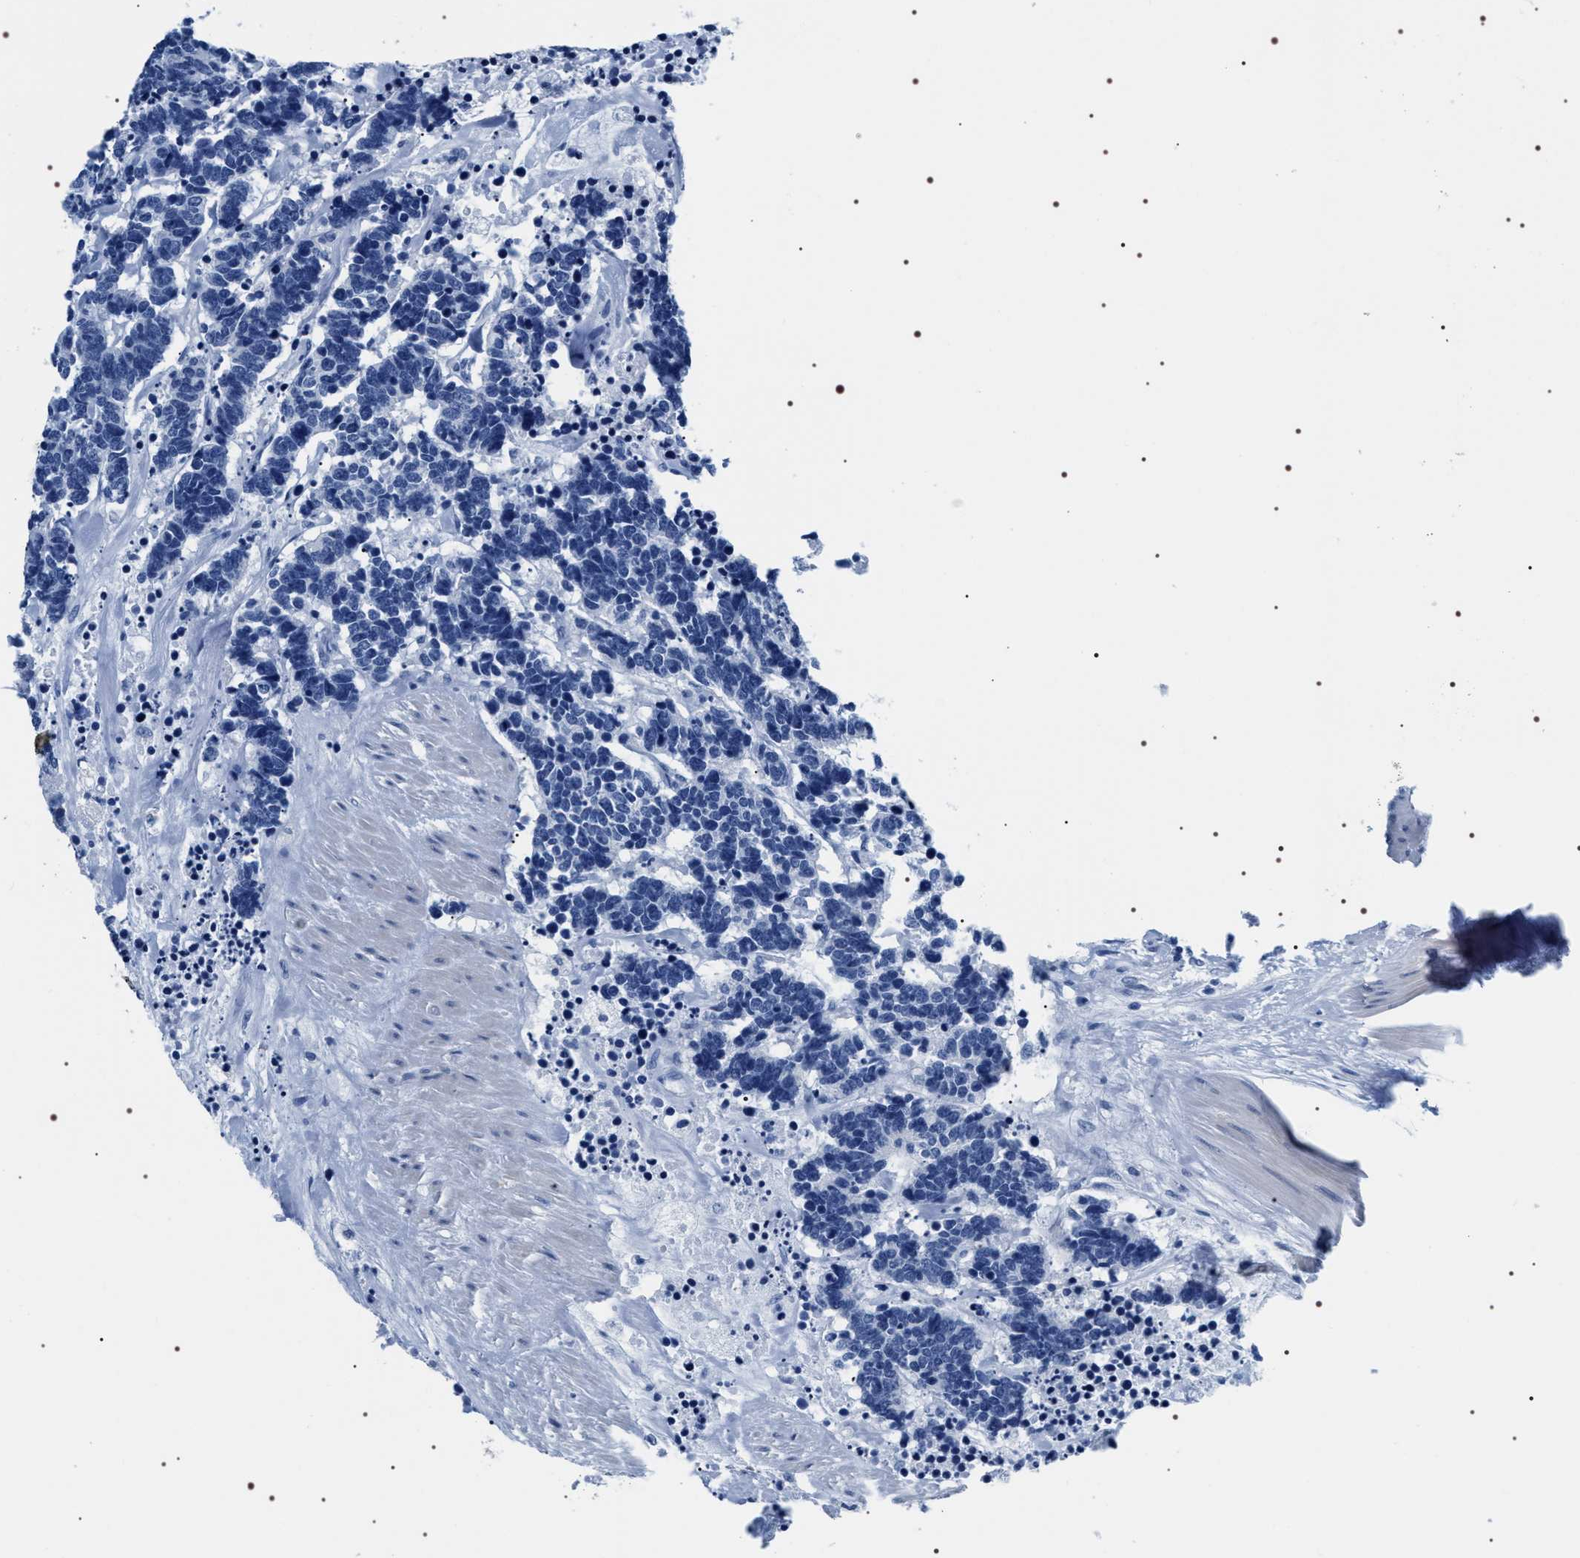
{"staining": {"intensity": "negative", "quantity": "none", "location": "none"}, "tissue": "carcinoid", "cell_type": "Tumor cells", "image_type": "cancer", "snomed": [{"axis": "morphology", "description": "Carcinoma, NOS"}, {"axis": "morphology", "description": "Carcinoid, malignant, NOS"}, {"axis": "topography", "description": "Urinary bladder"}], "caption": "This is an IHC photomicrograph of human carcinoid. There is no staining in tumor cells.", "gene": "ADH4", "patient": {"sex": "male", "age": 57}}